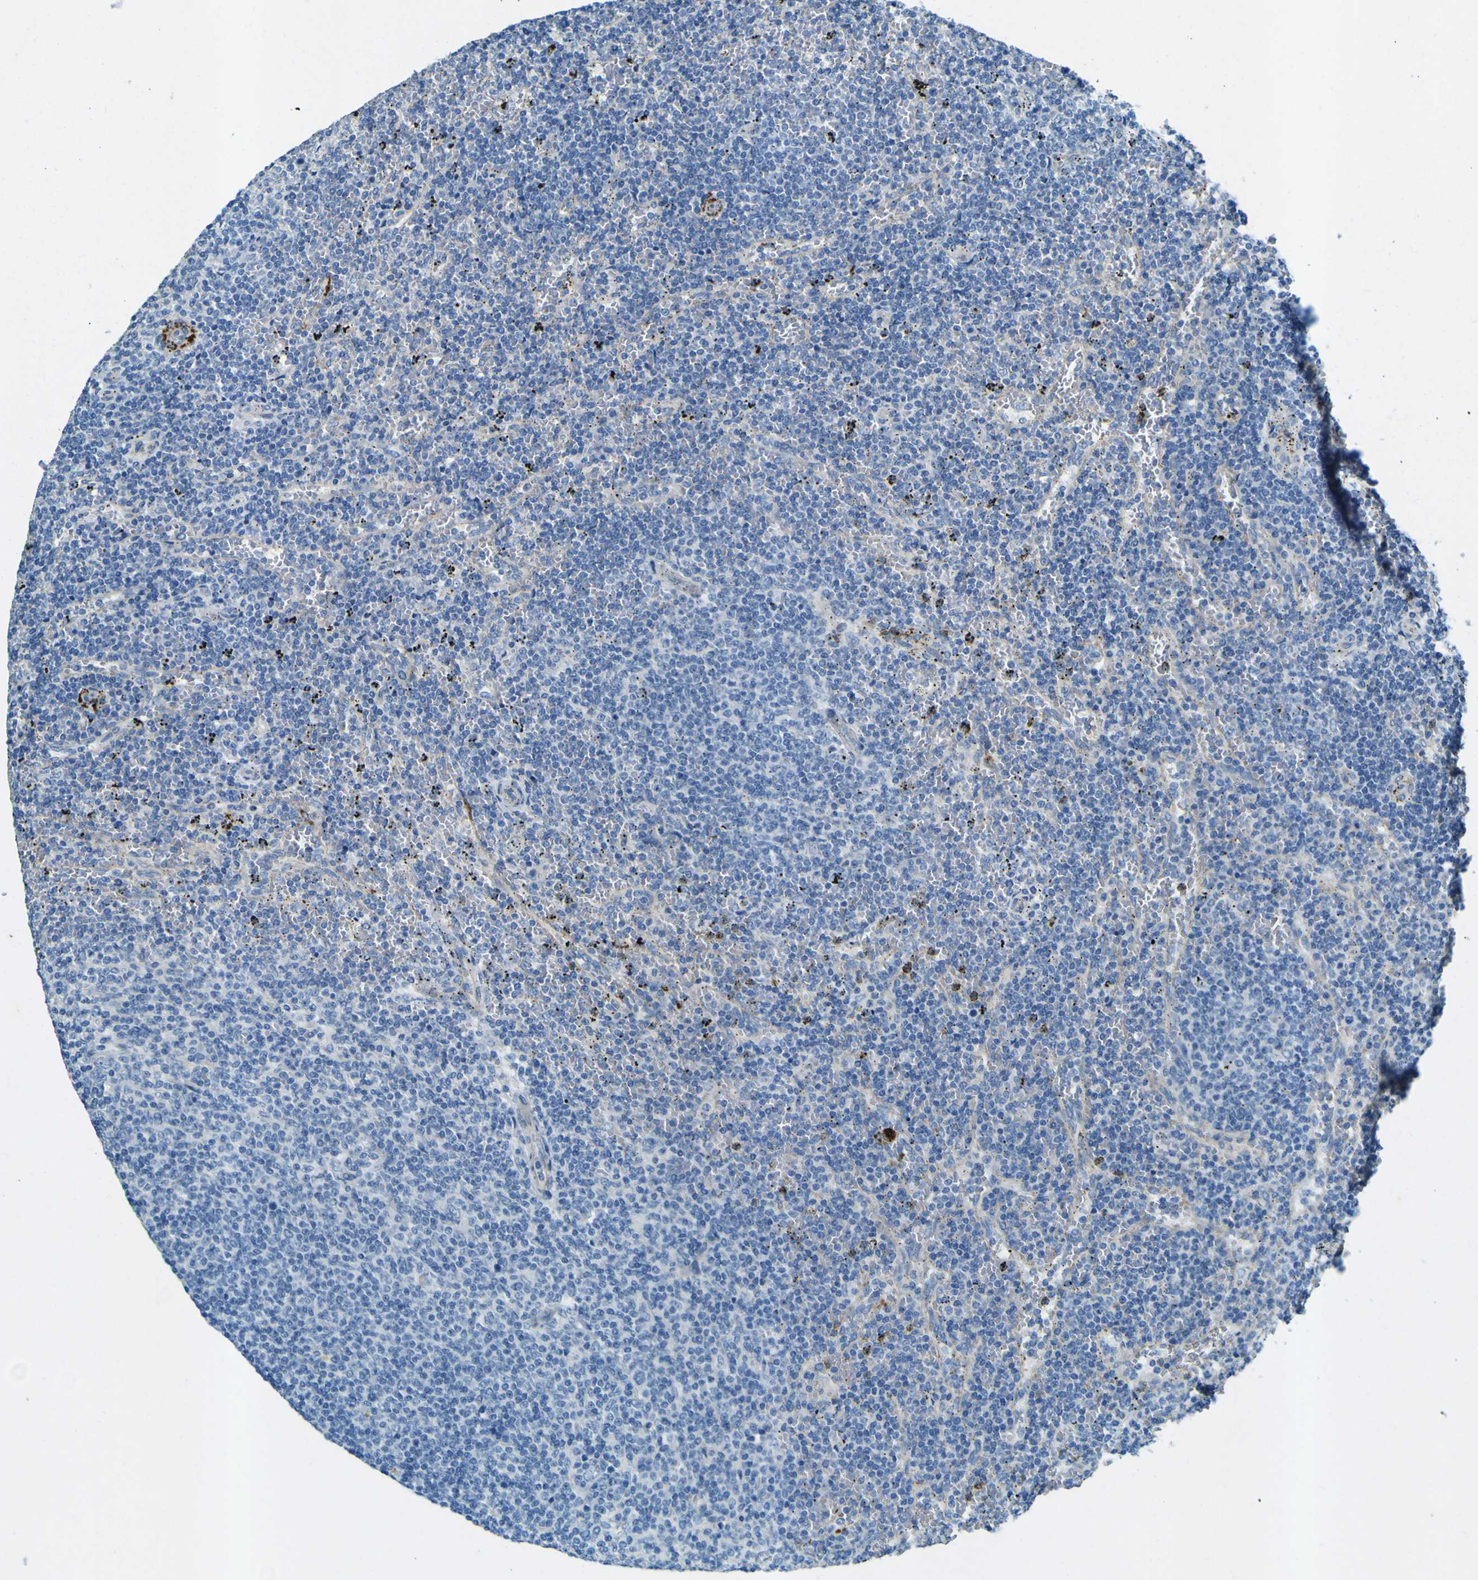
{"staining": {"intensity": "negative", "quantity": "none", "location": "none"}, "tissue": "lymphoma", "cell_type": "Tumor cells", "image_type": "cancer", "snomed": [{"axis": "morphology", "description": "Malignant lymphoma, non-Hodgkin's type, Low grade"}, {"axis": "topography", "description": "Spleen"}], "caption": "This is an IHC image of human lymphoma. There is no expression in tumor cells.", "gene": "PDE9A", "patient": {"sex": "female", "age": 50}}